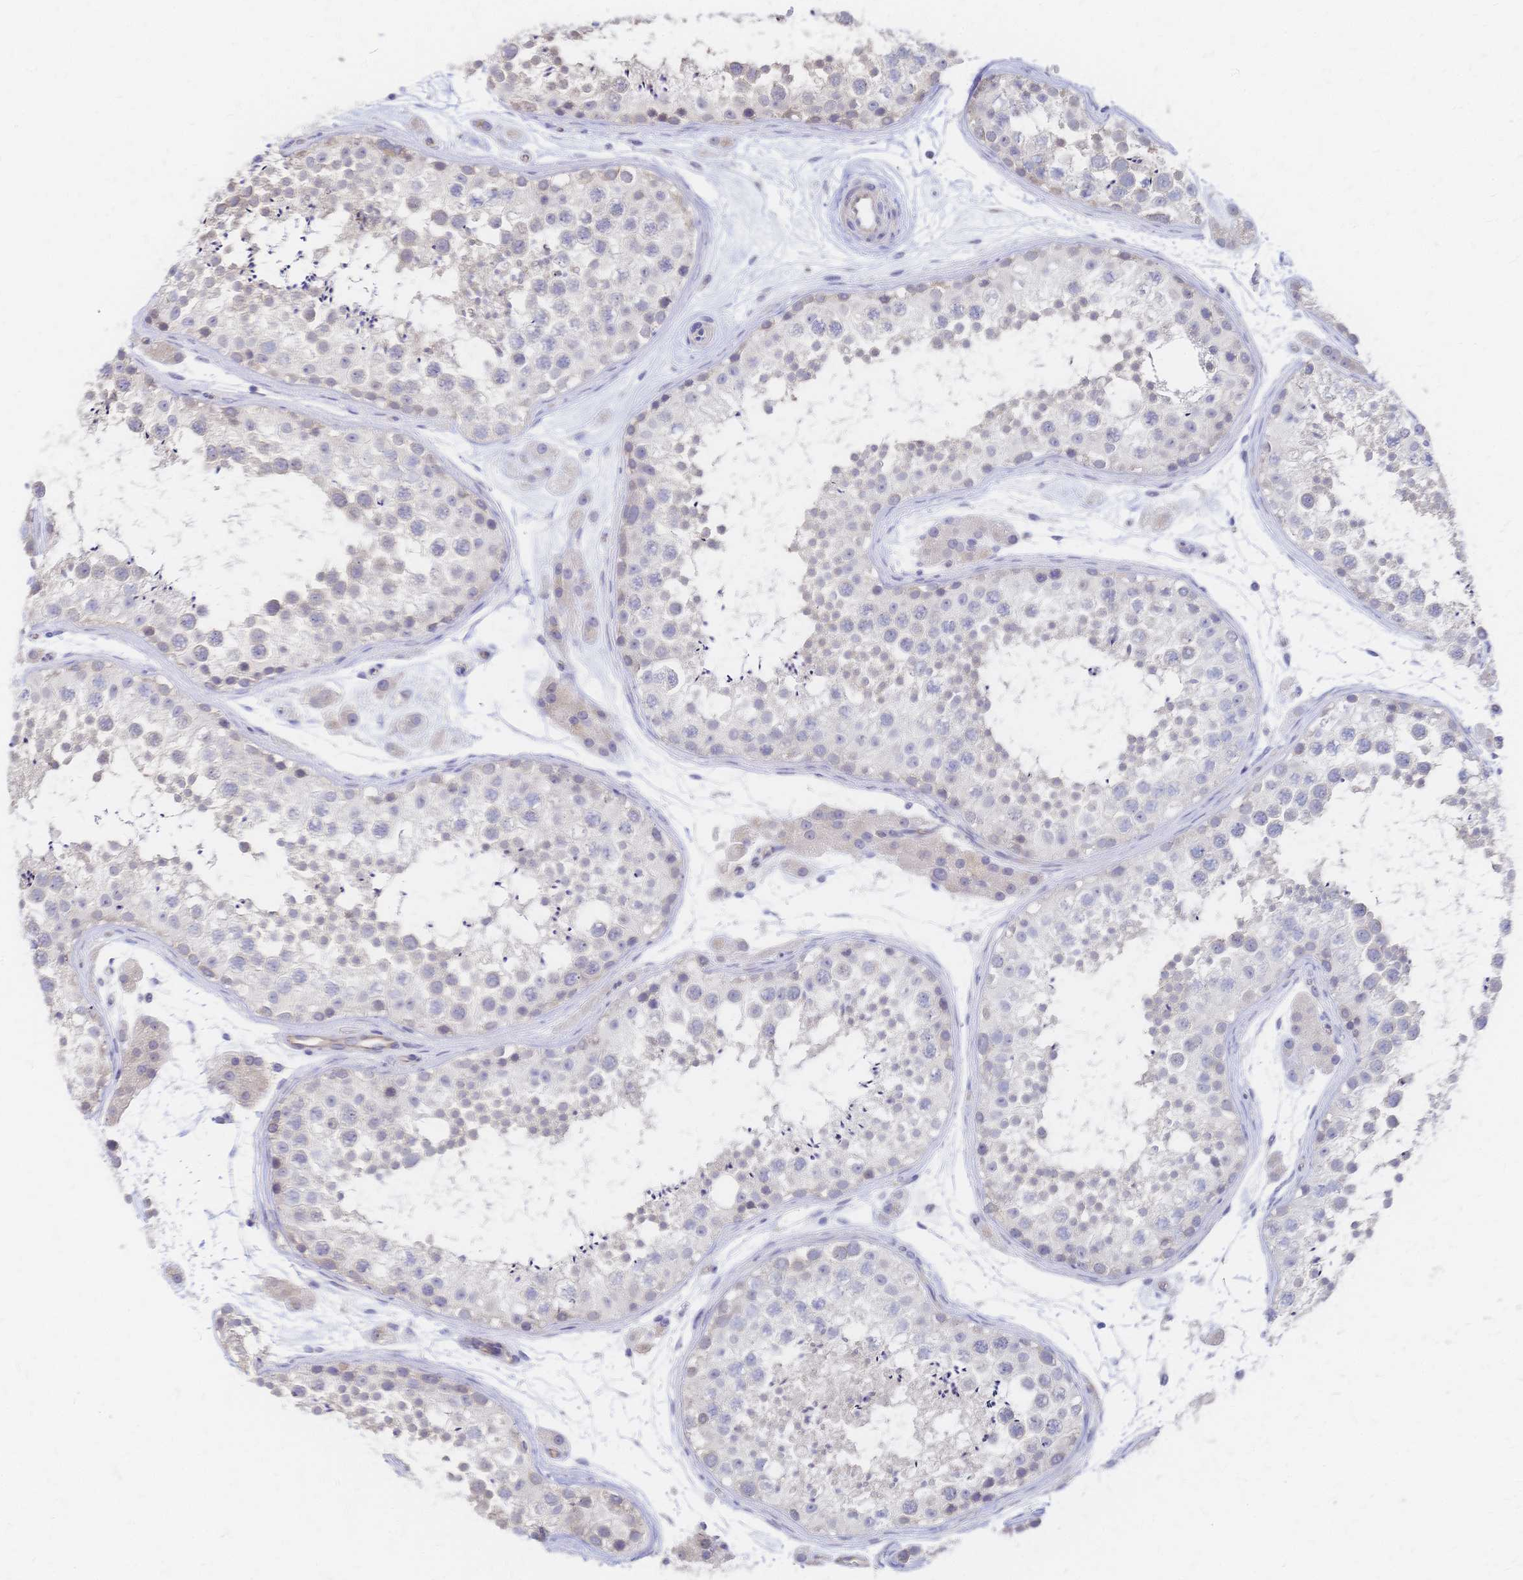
{"staining": {"intensity": "weak", "quantity": "<25%", "location": "cytoplasmic/membranous"}, "tissue": "testis", "cell_type": "Cells in seminiferous ducts", "image_type": "normal", "snomed": [{"axis": "morphology", "description": "Normal tissue, NOS"}, {"axis": "topography", "description": "Testis"}], "caption": "DAB (3,3'-diaminobenzidine) immunohistochemical staining of benign human testis displays no significant staining in cells in seminiferous ducts.", "gene": "SLC5A1", "patient": {"sex": "male", "age": 41}}